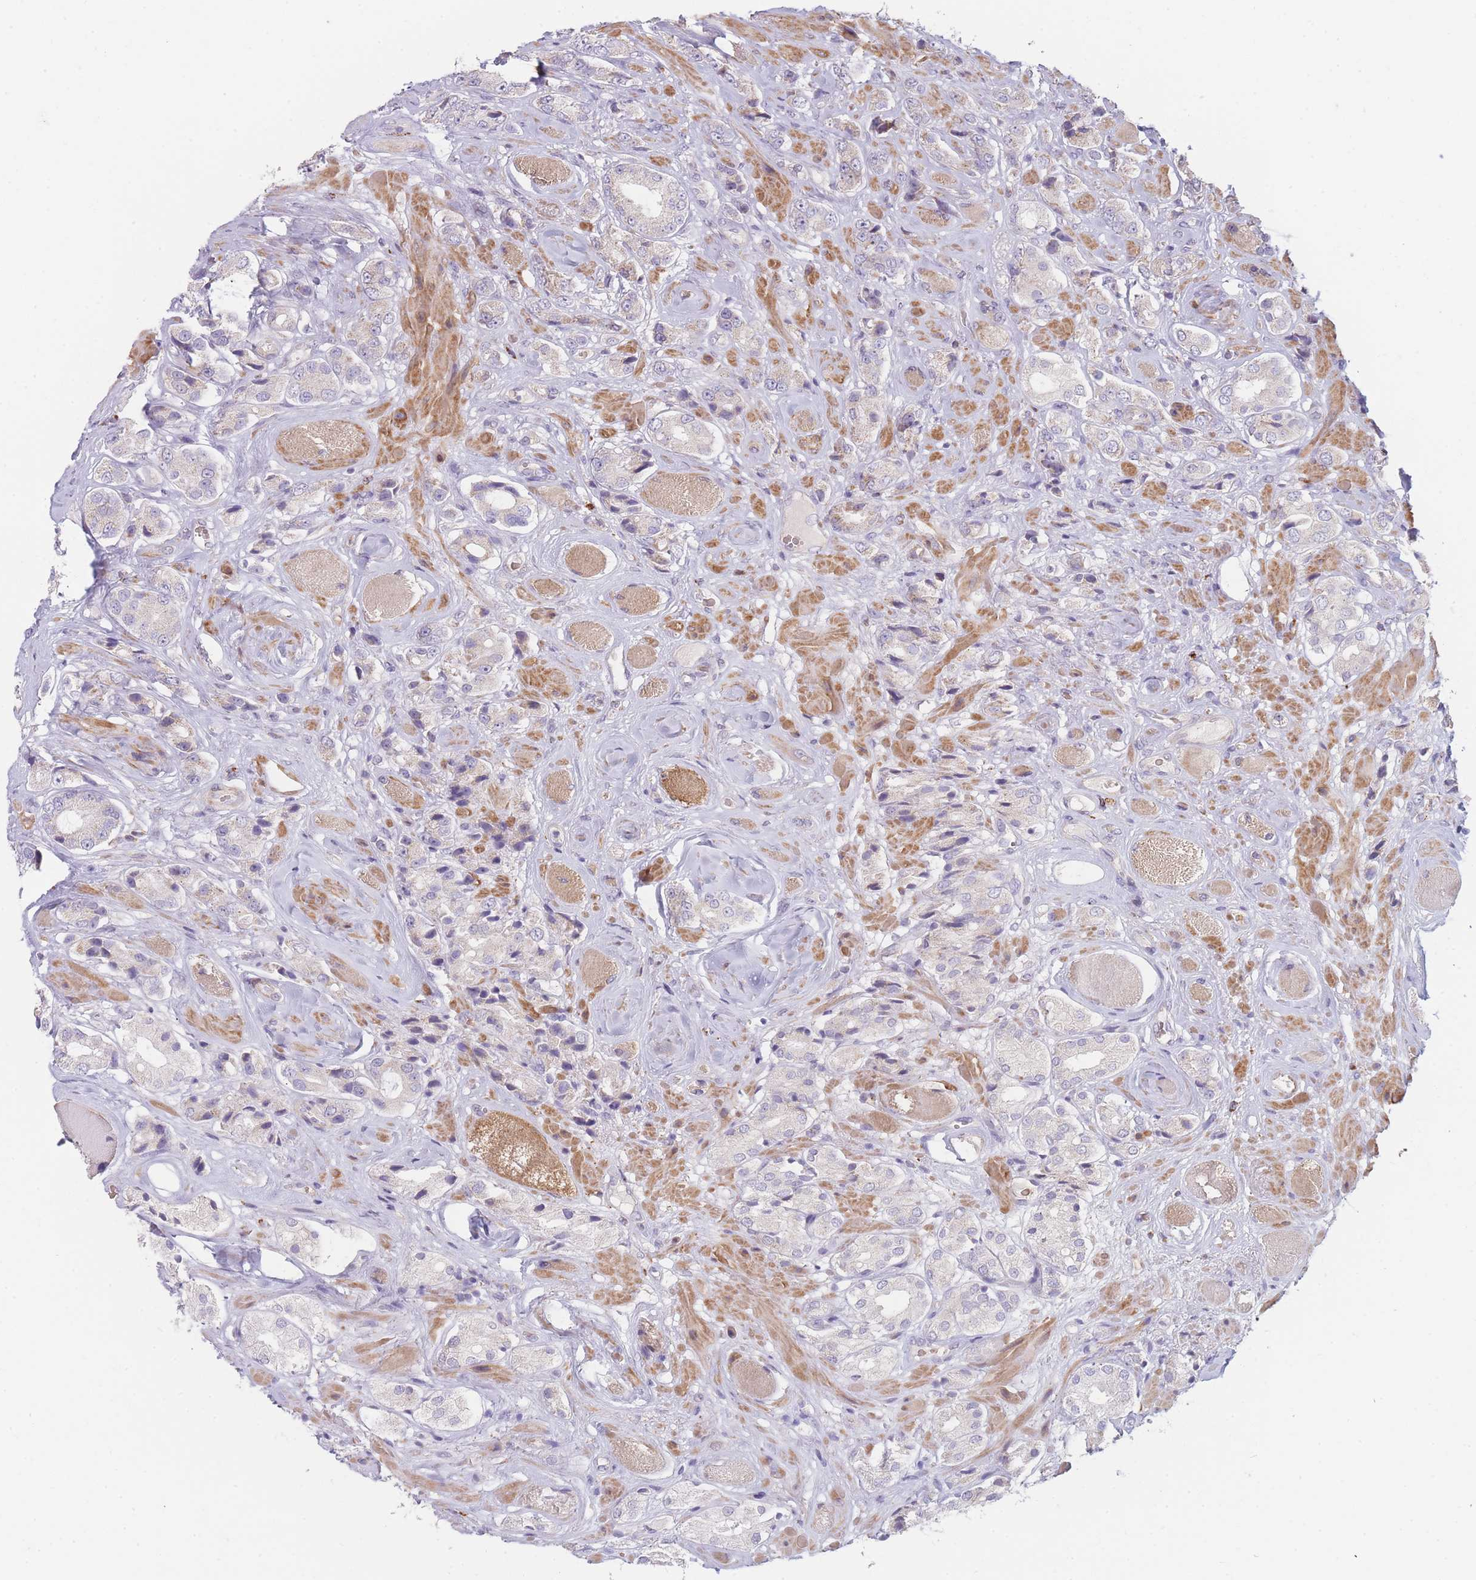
{"staining": {"intensity": "negative", "quantity": "none", "location": "none"}, "tissue": "prostate cancer", "cell_type": "Tumor cells", "image_type": "cancer", "snomed": [{"axis": "morphology", "description": "Adenocarcinoma, High grade"}, {"axis": "topography", "description": "Prostate and seminal vesicle, NOS"}], "caption": "DAB (3,3'-diaminobenzidine) immunohistochemical staining of prostate adenocarcinoma (high-grade) demonstrates no significant positivity in tumor cells. (Stains: DAB (3,3'-diaminobenzidine) immunohistochemistry with hematoxylin counter stain, Microscopy: brightfield microscopy at high magnification).", "gene": "SMPD4", "patient": {"sex": "male", "age": 64}}